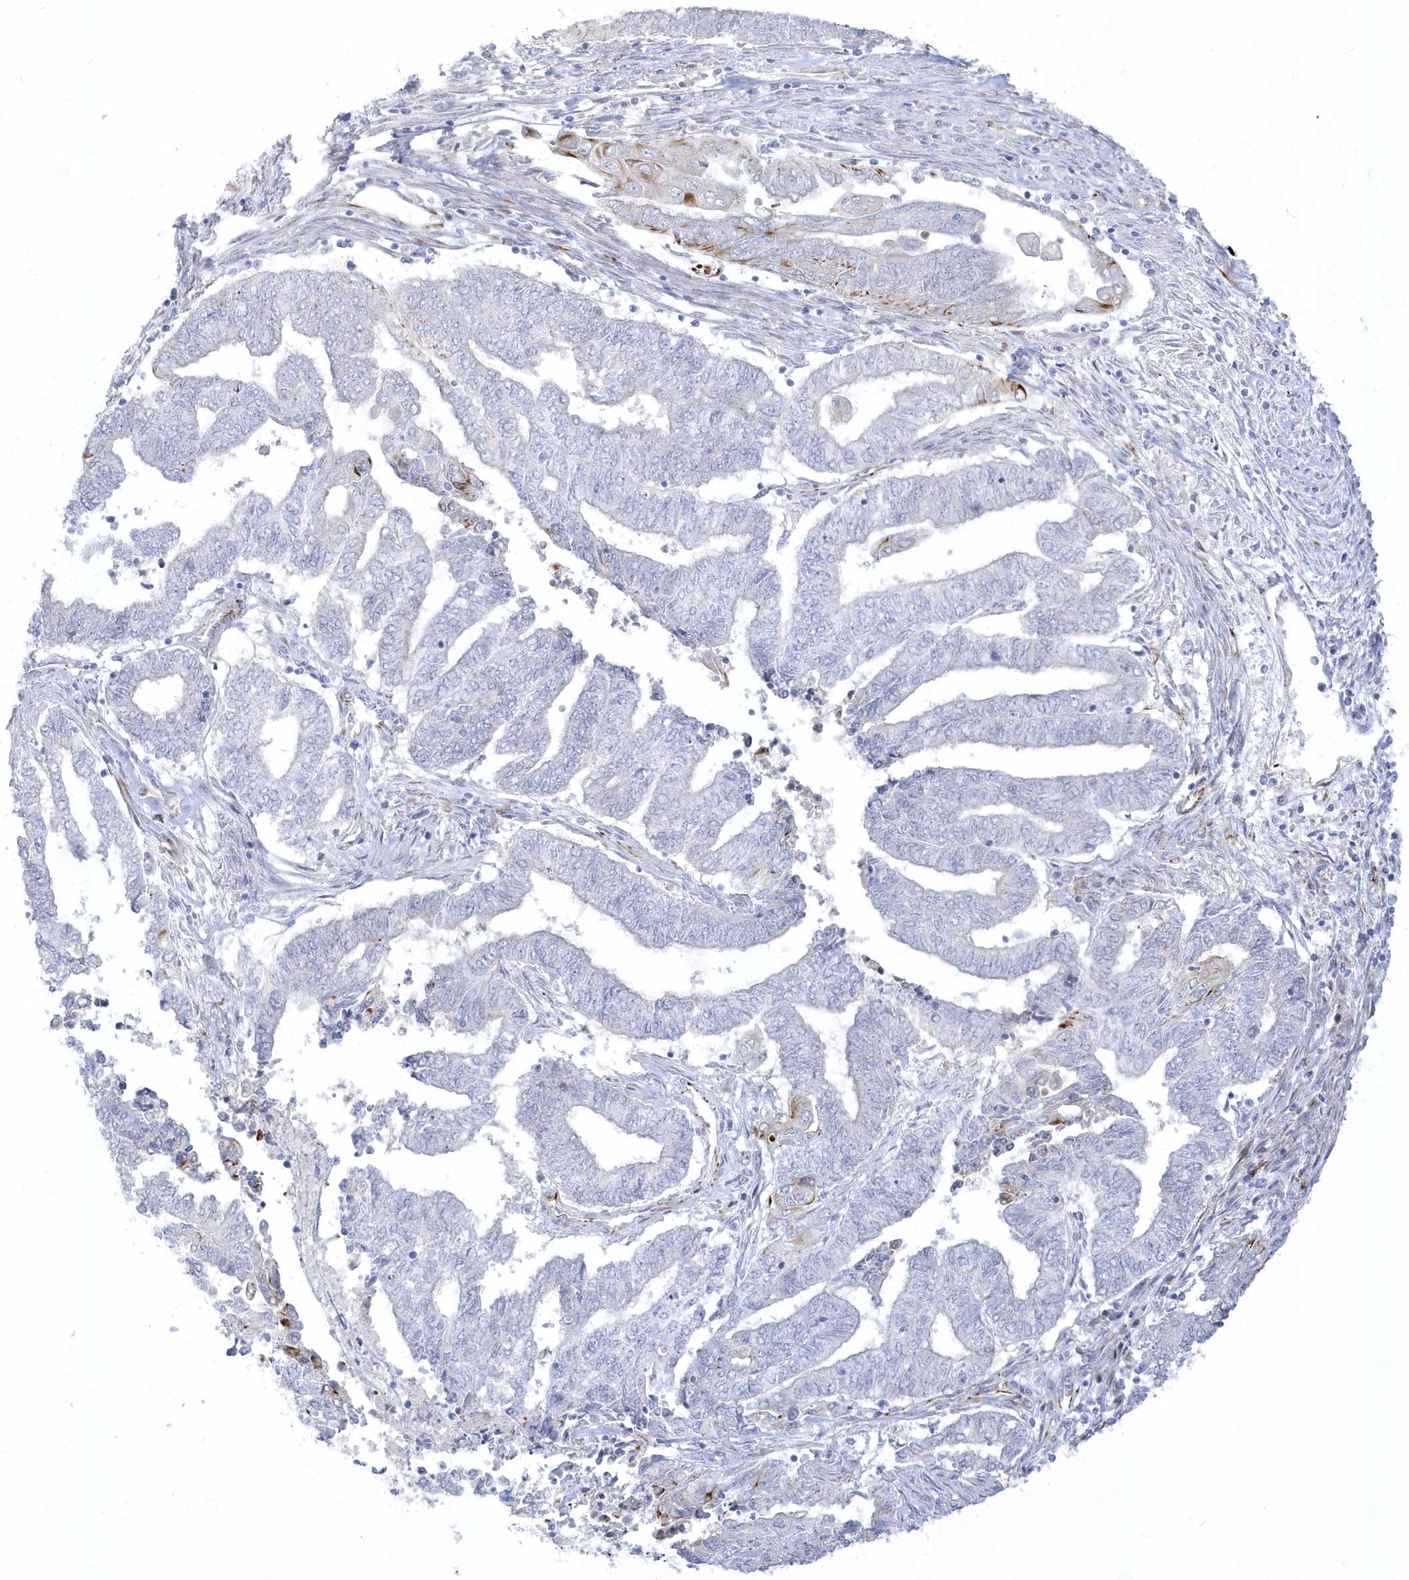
{"staining": {"intensity": "negative", "quantity": "none", "location": "none"}, "tissue": "endometrial cancer", "cell_type": "Tumor cells", "image_type": "cancer", "snomed": [{"axis": "morphology", "description": "Adenocarcinoma, NOS"}, {"axis": "topography", "description": "Uterus"}, {"axis": "topography", "description": "Endometrium"}], "caption": "DAB (3,3'-diaminobenzidine) immunohistochemical staining of human endometrial adenocarcinoma reveals no significant staining in tumor cells. The staining was performed using DAB (3,3'-diaminobenzidine) to visualize the protein expression in brown, while the nuclei were stained in blue with hematoxylin (Magnification: 20x).", "gene": "PPIL6", "patient": {"sex": "female", "age": 70}}